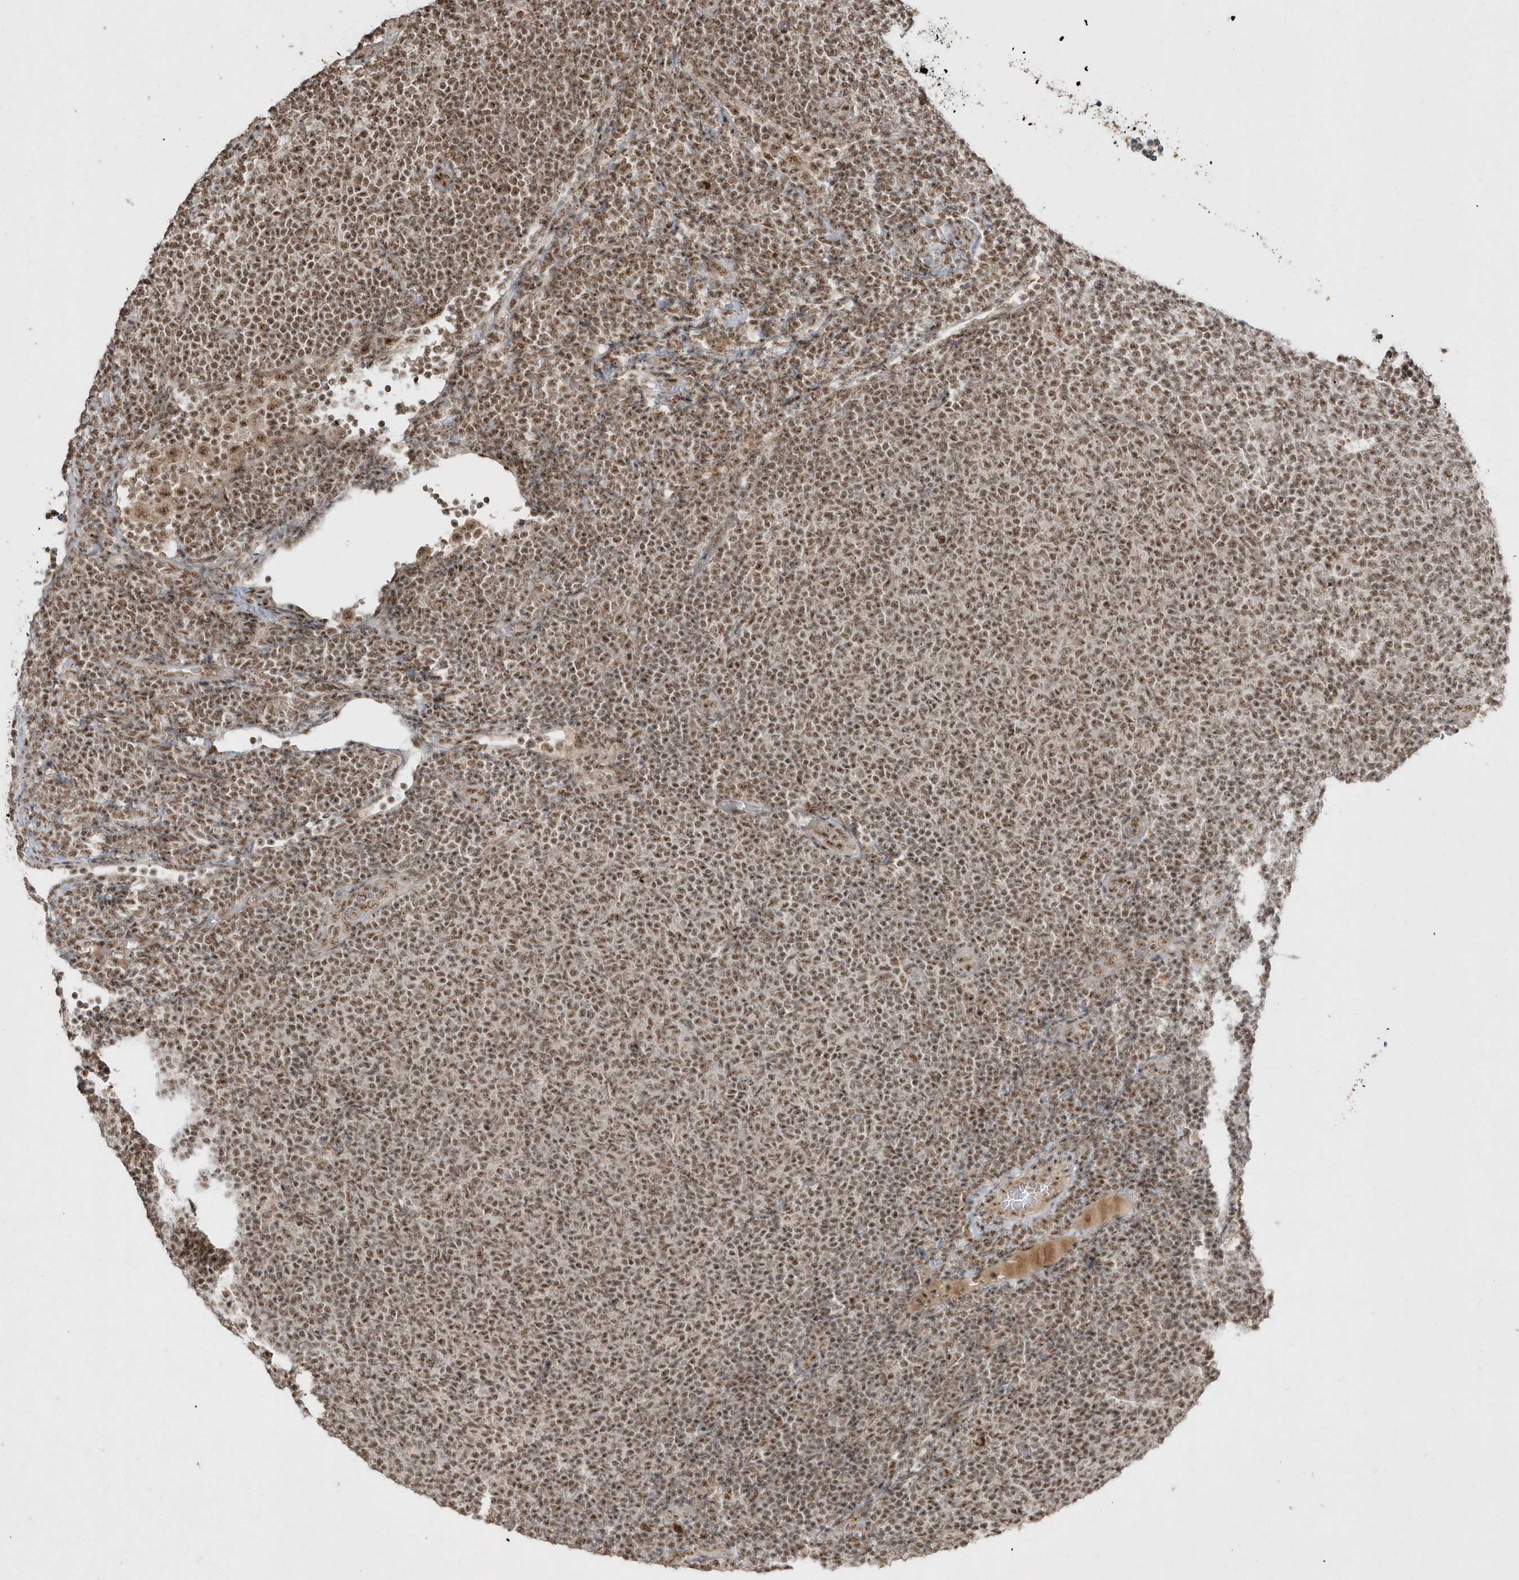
{"staining": {"intensity": "moderate", "quantity": ">75%", "location": "nuclear"}, "tissue": "lymphoma", "cell_type": "Tumor cells", "image_type": "cancer", "snomed": [{"axis": "morphology", "description": "Malignant lymphoma, non-Hodgkin's type, Low grade"}, {"axis": "topography", "description": "Lymph node"}], "caption": "Tumor cells show moderate nuclear expression in about >75% of cells in malignant lymphoma, non-Hodgkin's type (low-grade).", "gene": "POLR3B", "patient": {"sex": "male", "age": 66}}